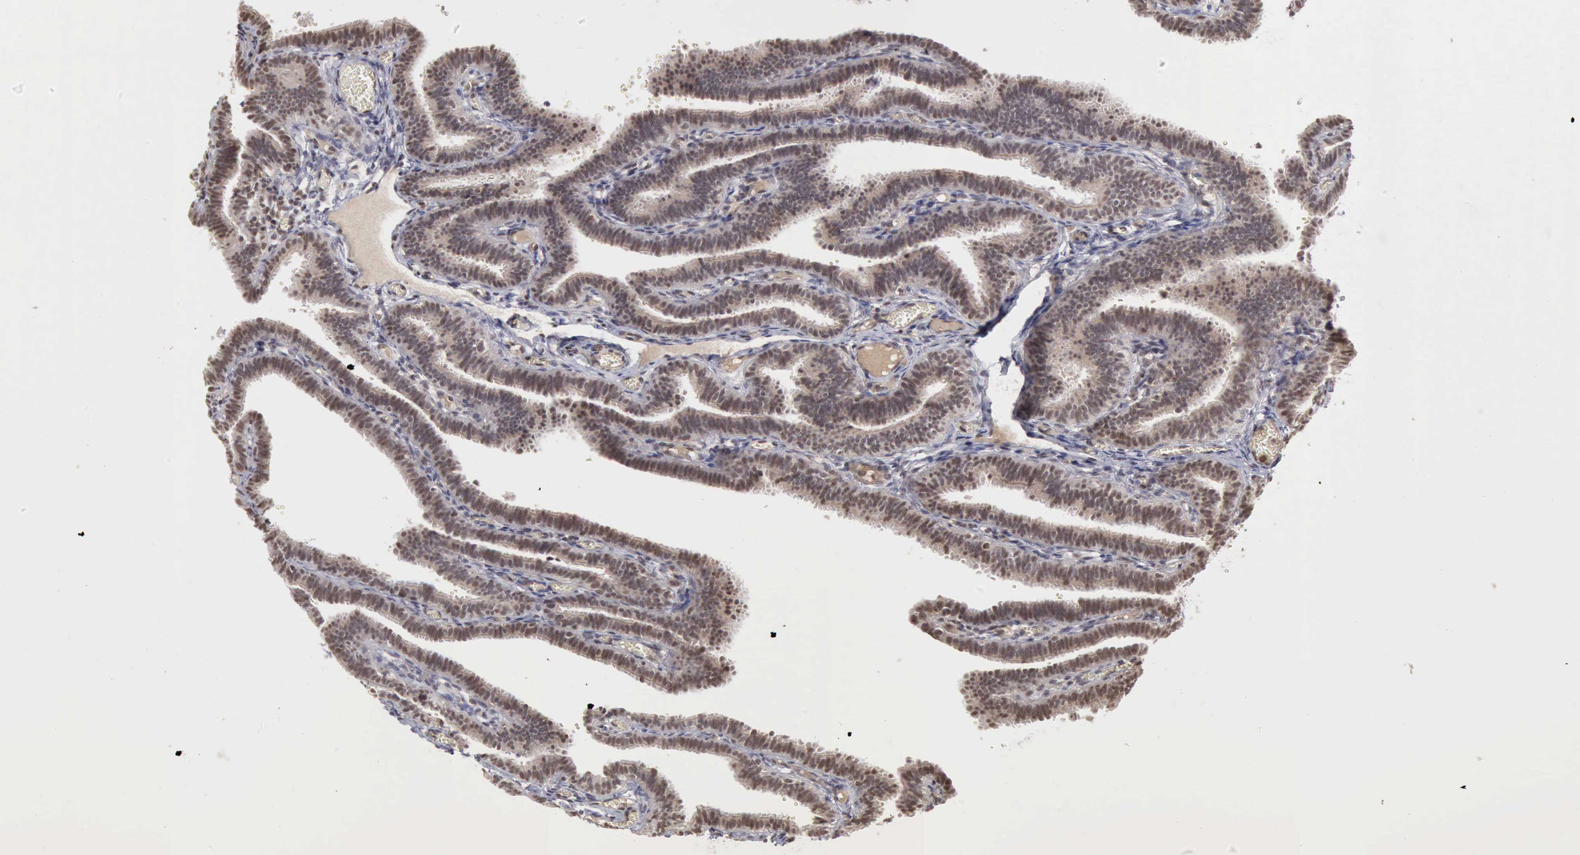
{"staining": {"intensity": "moderate", "quantity": ">75%", "location": "cytoplasmic/membranous,nuclear"}, "tissue": "fallopian tube", "cell_type": "Glandular cells", "image_type": "normal", "snomed": [{"axis": "morphology", "description": "Normal tissue, NOS"}, {"axis": "topography", "description": "Fallopian tube"}], "caption": "Approximately >75% of glandular cells in benign fallopian tube show moderate cytoplasmic/membranous,nuclear protein positivity as visualized by brown immunohistochemical staining.", "gene": "CDKN2A", "patient": {"sex": "female", "age": 29}}